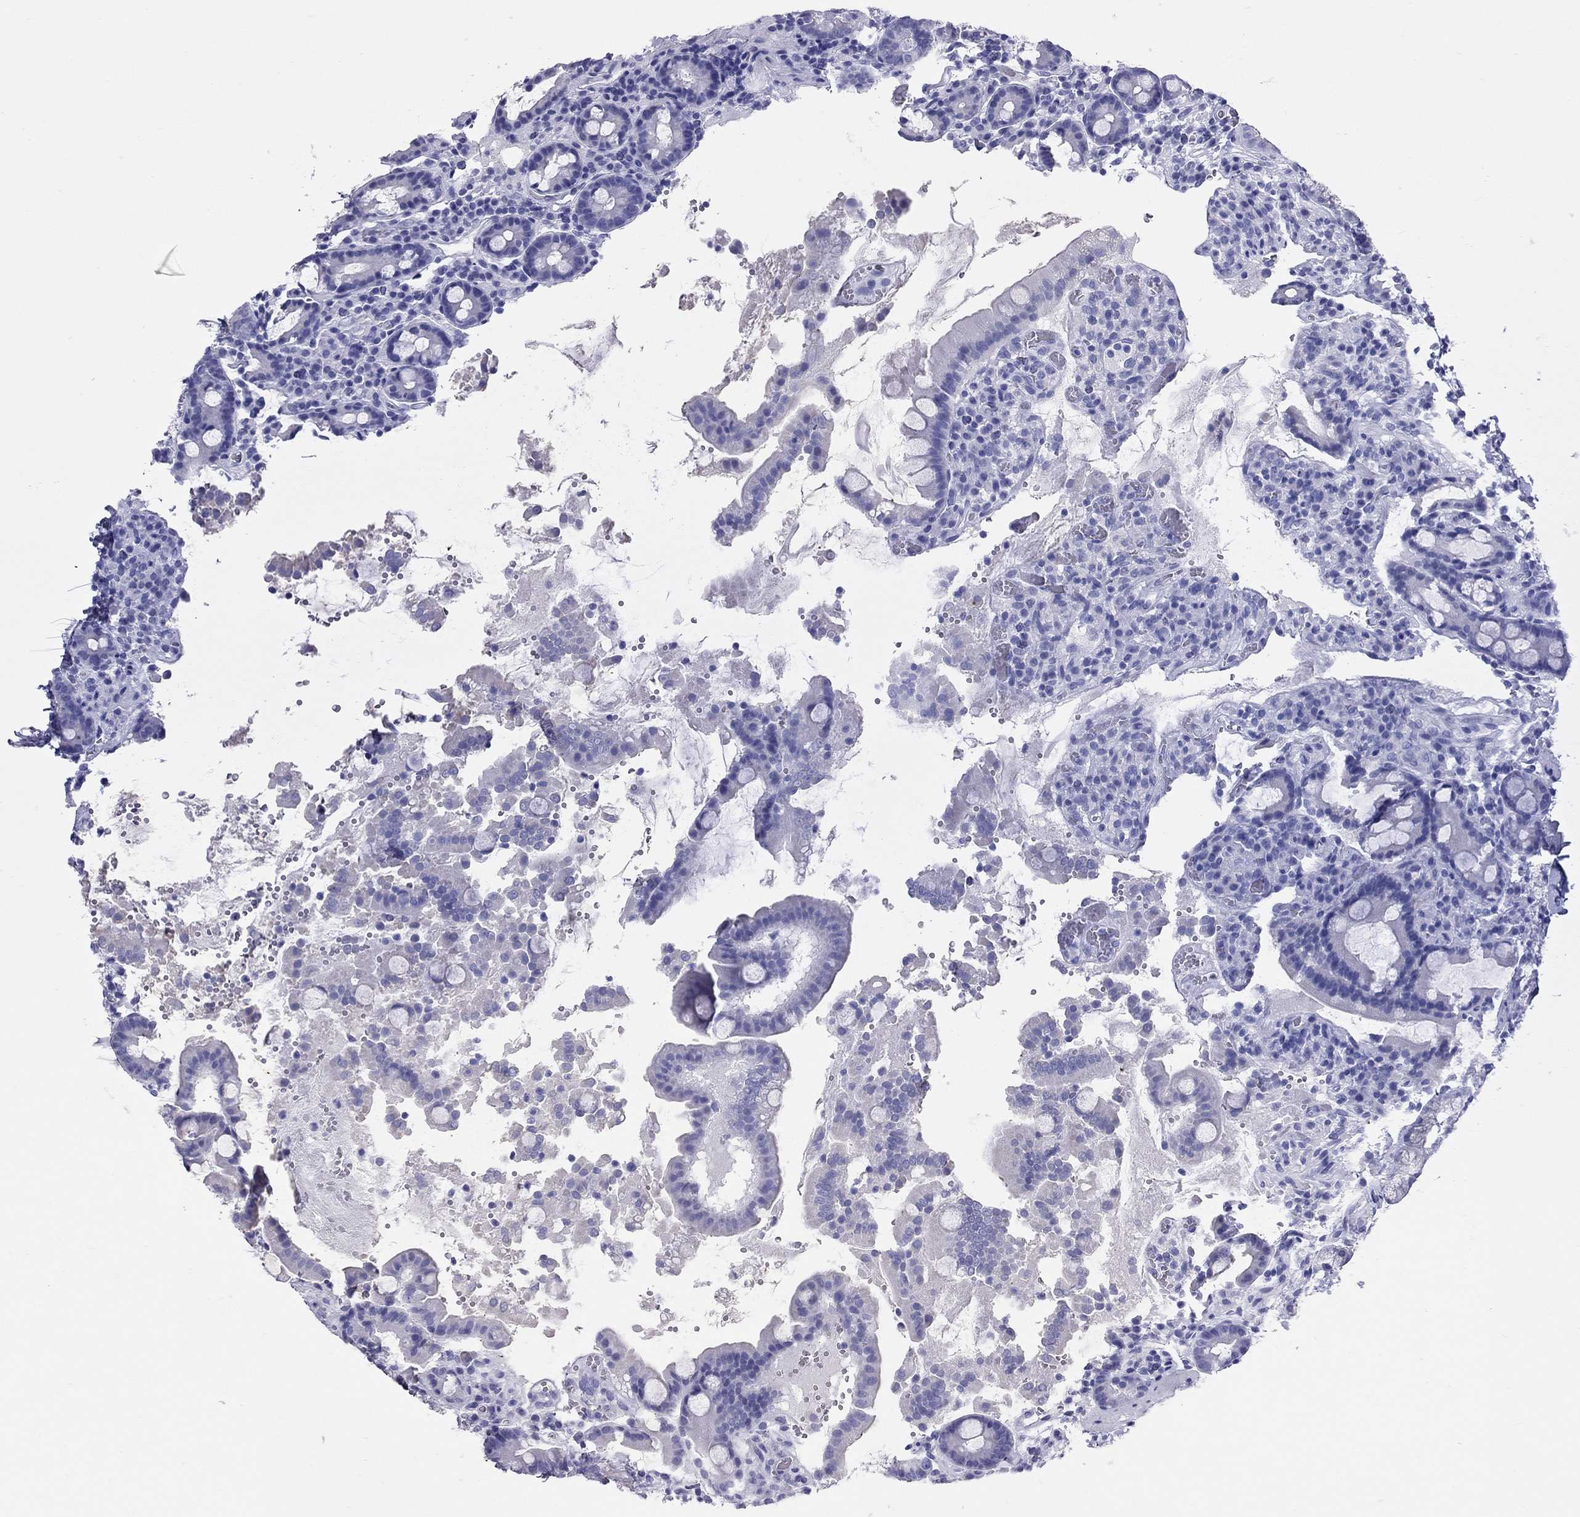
{"staining": {"intensity": "negative", "quantity": "none", "location": "none"}, "tissue": "duodenum", "cell_type": "Glandular cells", "image_type": "normal", "snomed": [{"axis": "morphology", "description": "Normal tissue, NOS"}, {"axis": "topography", "description": "Duodenum"}], "caption": "Human duodenum stained for a protein using immunohistochemistry reveals no staining in glandular cells.", "gene": "PSMB11", "patient": {"sex": "male", "age": 59}}